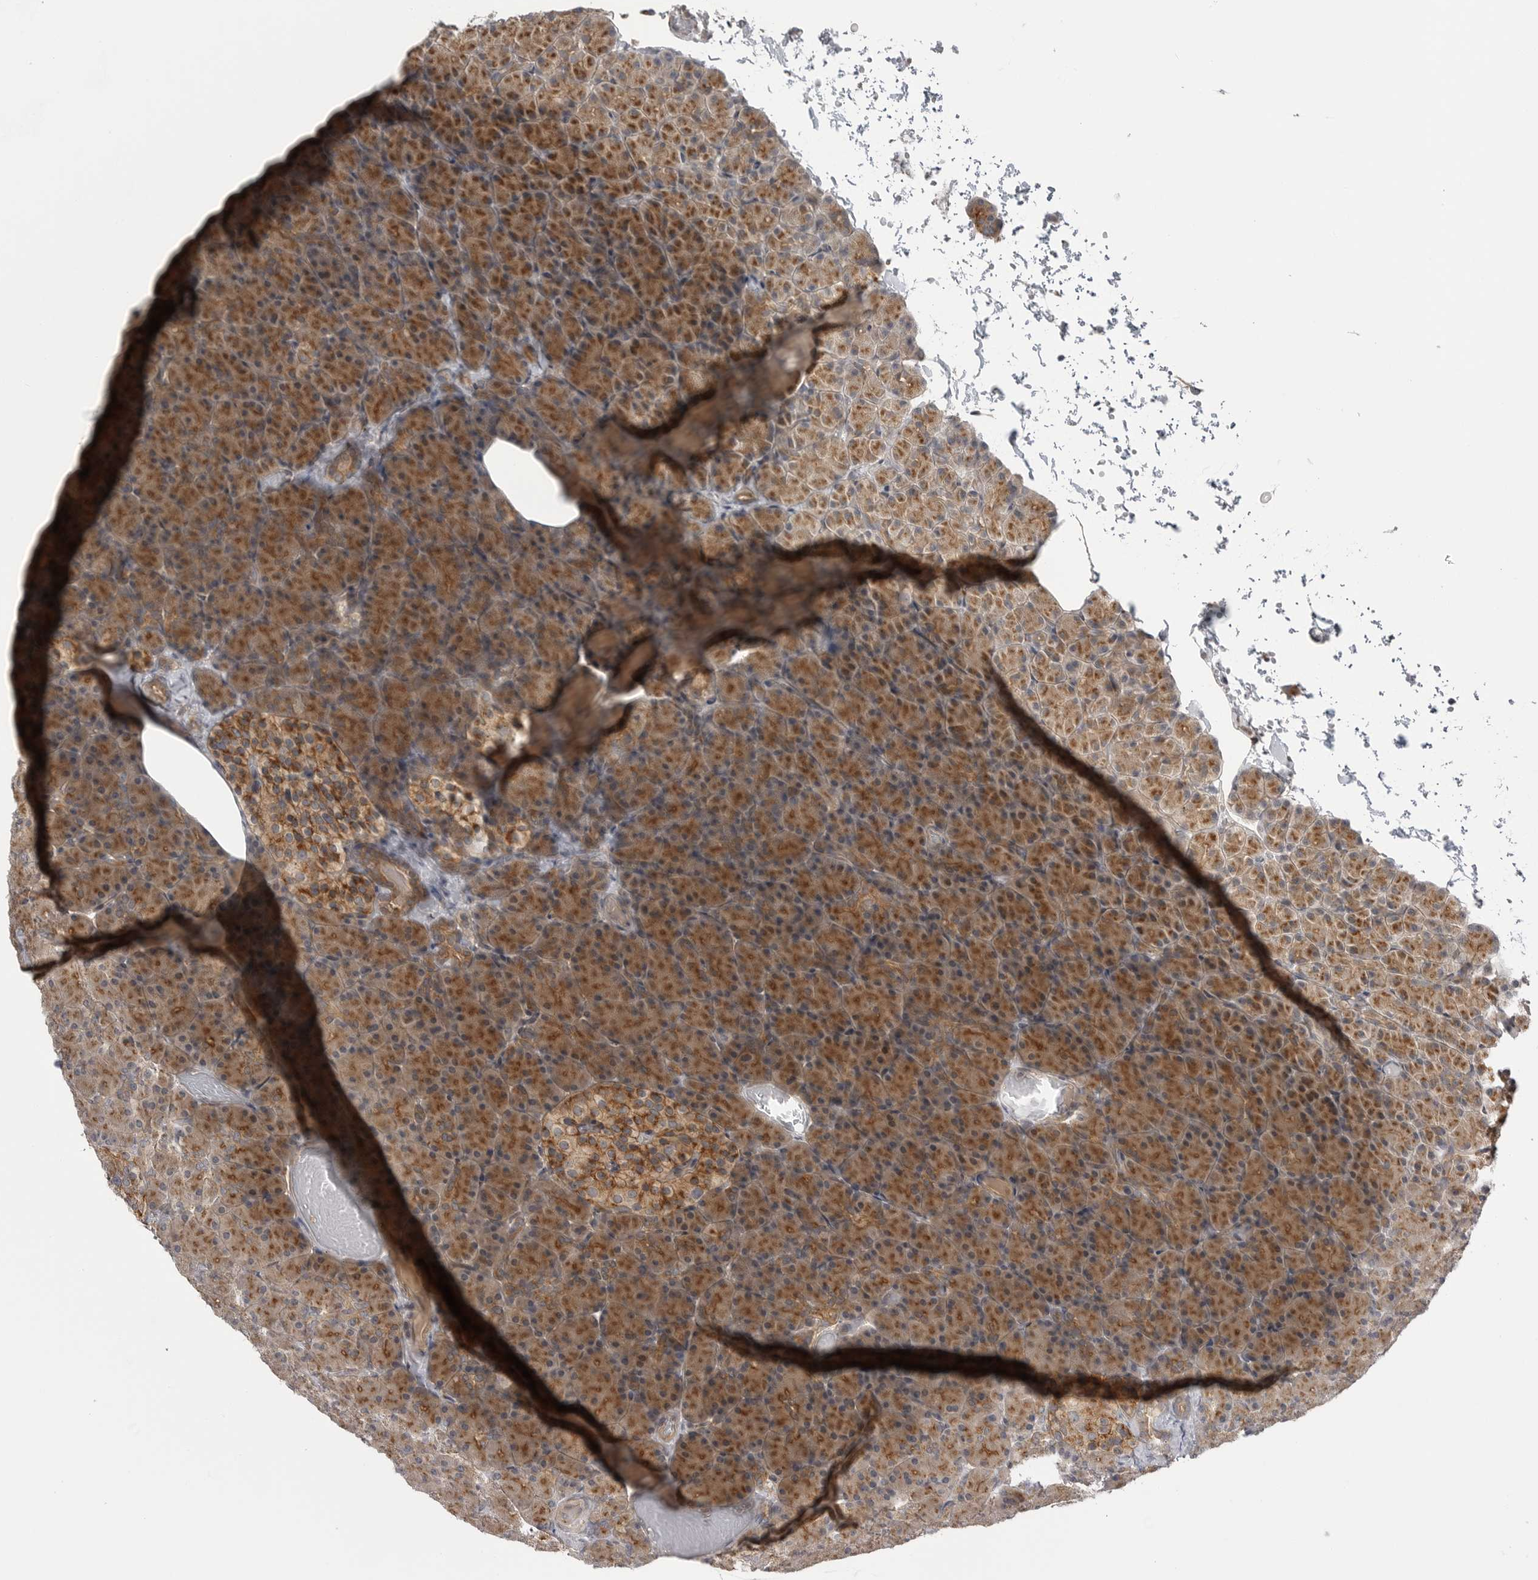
{"staining": {"intensity": "moderate", "quantity": ">75%", "location": "cytoplasmic/membranous"}, "tissue": "pancreas", "cell_type": "Exocrine glandular cells", "image_type": "normal", "snomed": [{"axis": "morphology", "description": "Normal tissue, NOS"}, {"axis": "topography", "description": "Pancreas"}], "caption": "About >75% of exocrine glandular cells in normal human pancreas display moderate cytoplasmic/membranous protein expression as visualized by brown immunohistochemical staining.", "gene": "LRRC45", "patient": {"sex": "female", "age": 43}}